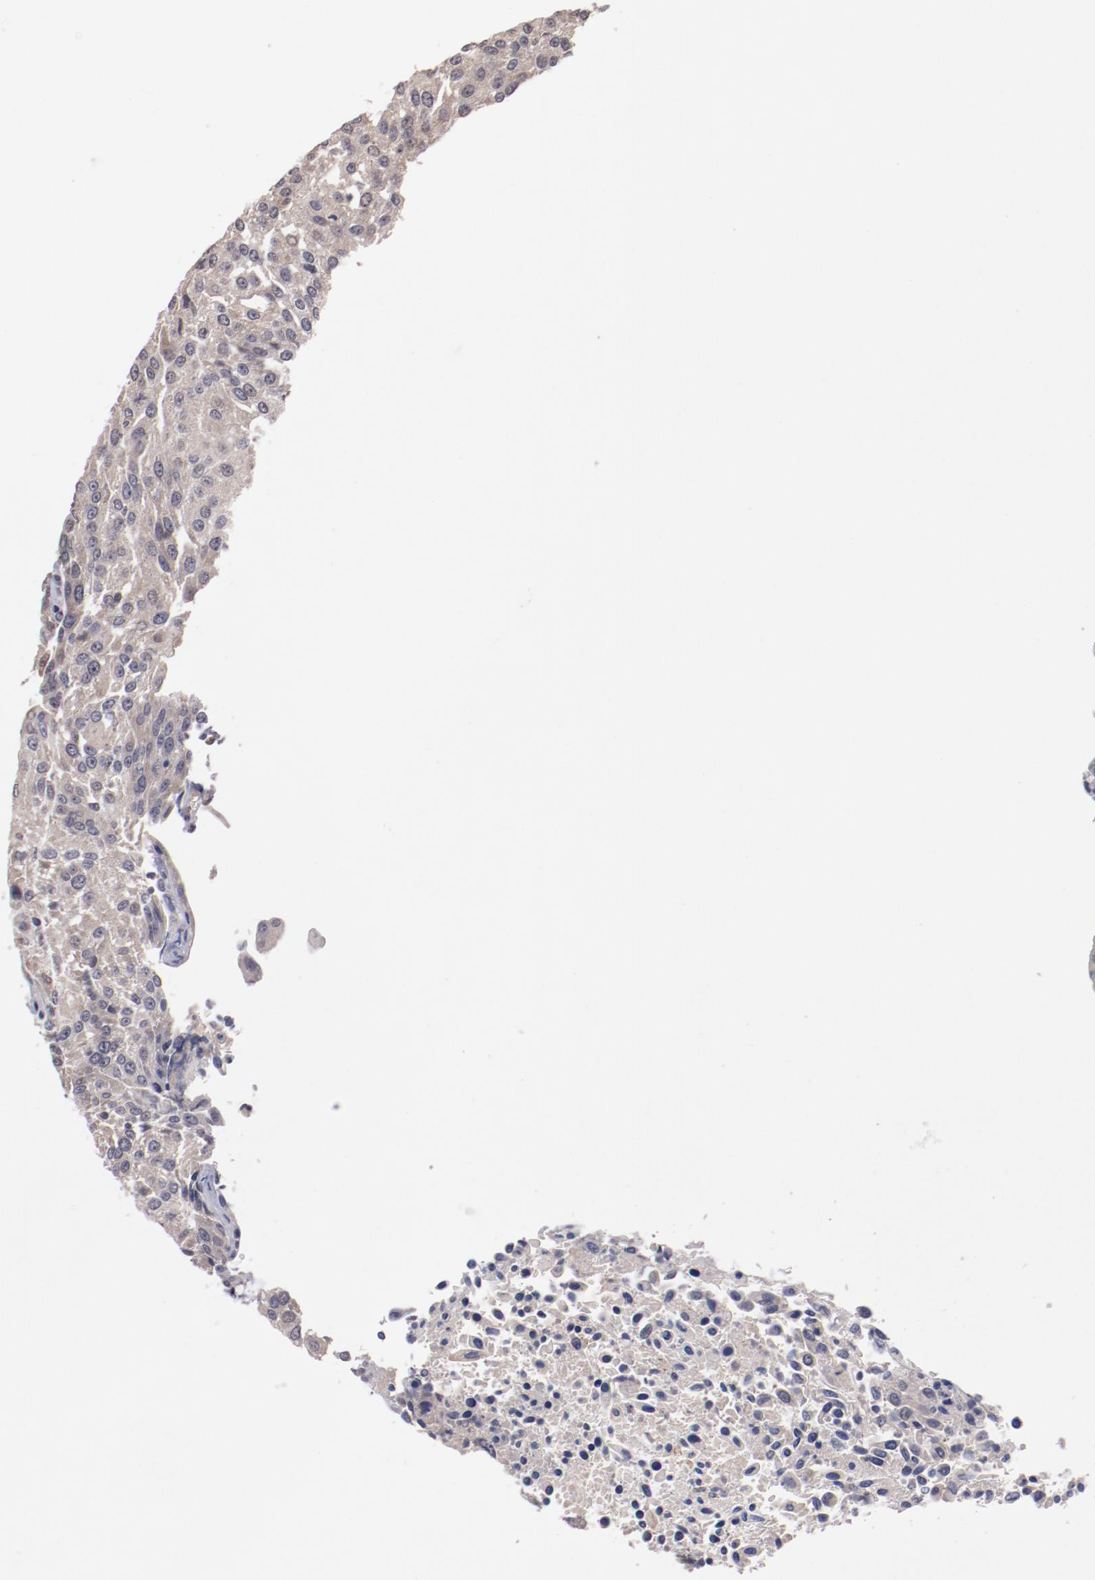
{"staining": {"intensity": "weak", "quantity": ">75%", "location": "cytoplasmic/membranous"}, "tissue": "urothelial cancer", "cell_type": "Tumor cells", "image_type": "cancer", "snomed": [{"axis": "morphology", "description": "Urothelial carcinoma, High grade"}, {"axis": "topography", "description": "Urinary bladder"}], "caption": "Immunohistochemical staining of urothelial cancer displays low levels of weak cytoplasmic/membranous expression in approximately >75% of tumor cells. (DAB IHC with brightfield microscopy, high magnification).", "gene": "FAM81A", "patient": {"sex": "female", "age": 85}}